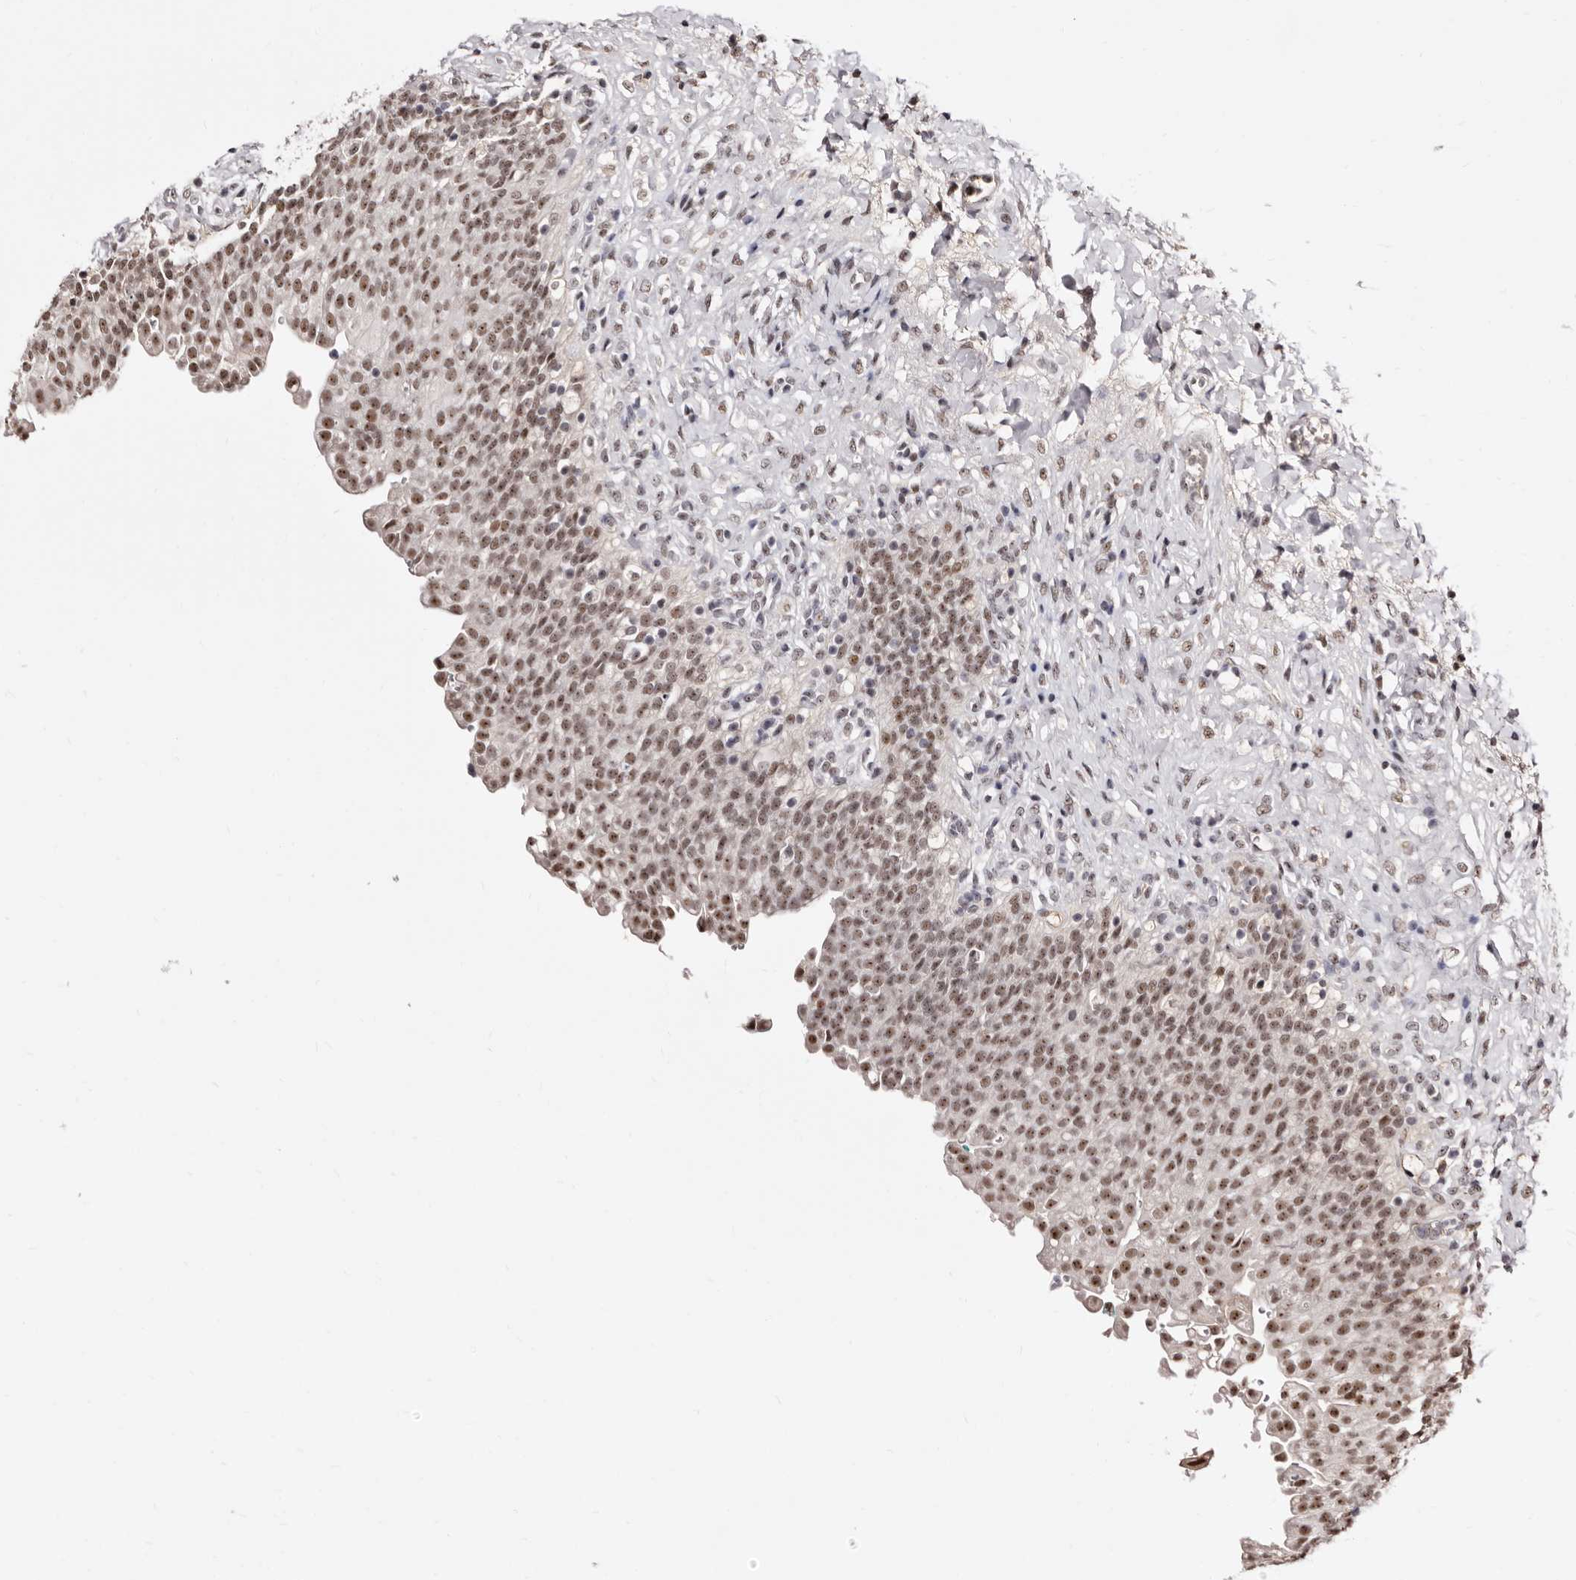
{"staining": {"intensity": "moderate", "quantity": ">75%", "location": "nuclear"}, "tissue": "urinary bladder", "cell_type": "Urothelial cells", "image_type": "normal", "snomed": [{"axis": "morphology", "description": "Urothelial carcinoma, High grade"}, {"axis": "topography", "description": "Urinary bladder"}], "caption": "DAB (3,3'-diaminobenzidine) immunohistochemical staining of normal human urinary bladder shows moderate nuclear protein staining in about >75% of urothelial cells. (IHC, brightfield microscopy, high magnification).", "gene": "ANAPC11", "patient": {"sex": "male", "age": 46}}